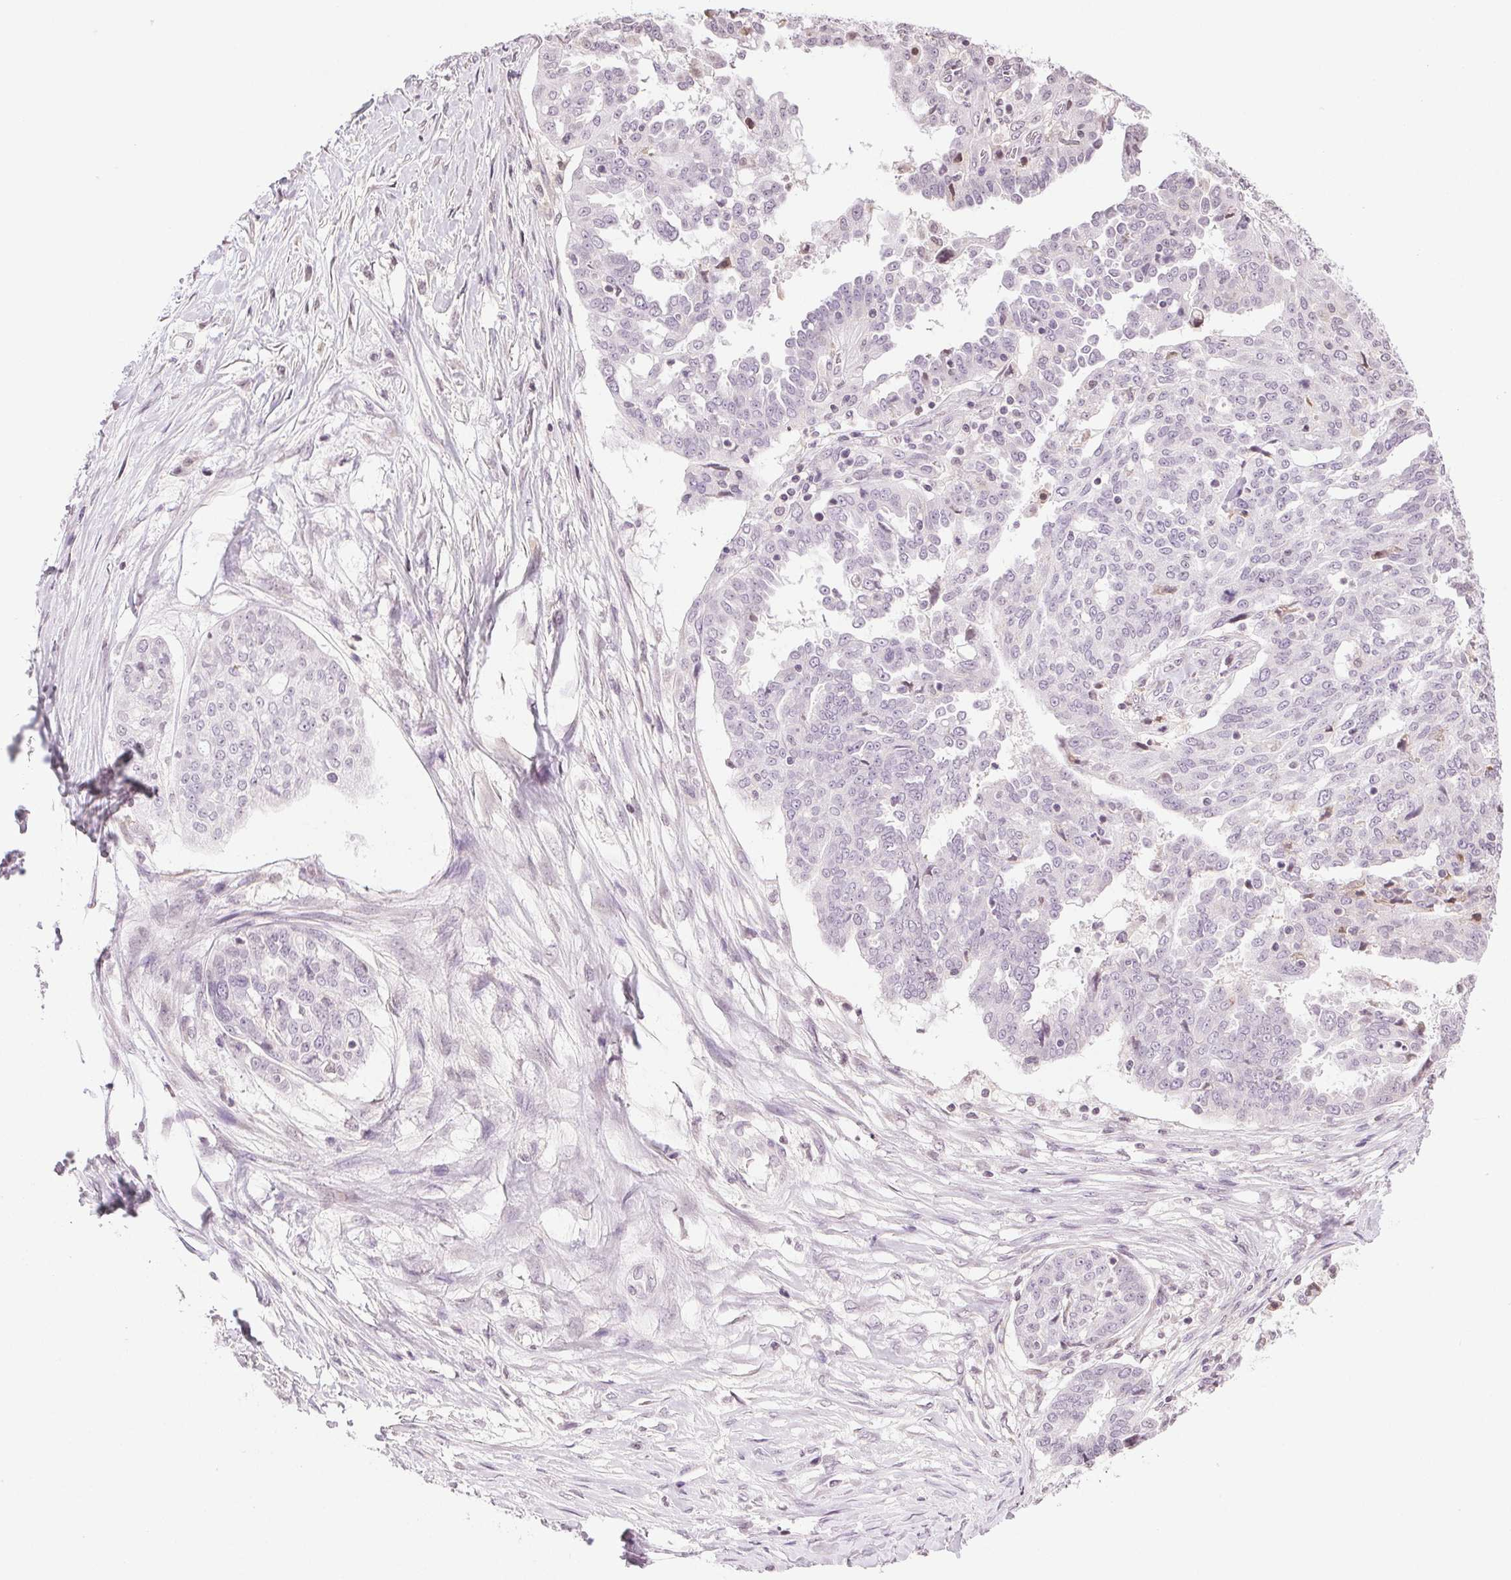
{"staining": {"intensity": "negative", "quantity": "none", "location": "none"}, "tissue": "ovarian cancer", "cell_type": "Tumor cells", "image_type": "cancer", "snomed": [{"axis": "morphology", "description": "Cystadenocarcinoma, serous, NOS"}, {"axis": "topography", "description": "Ovary"}], "caption": "Immunohistochemical staining of serous cystadenocarcinoma (ovarian) reveals no significant positivity in tumor cells.", "gene": "TNNT3", "patient": {"sex": "female", "age": 67}}